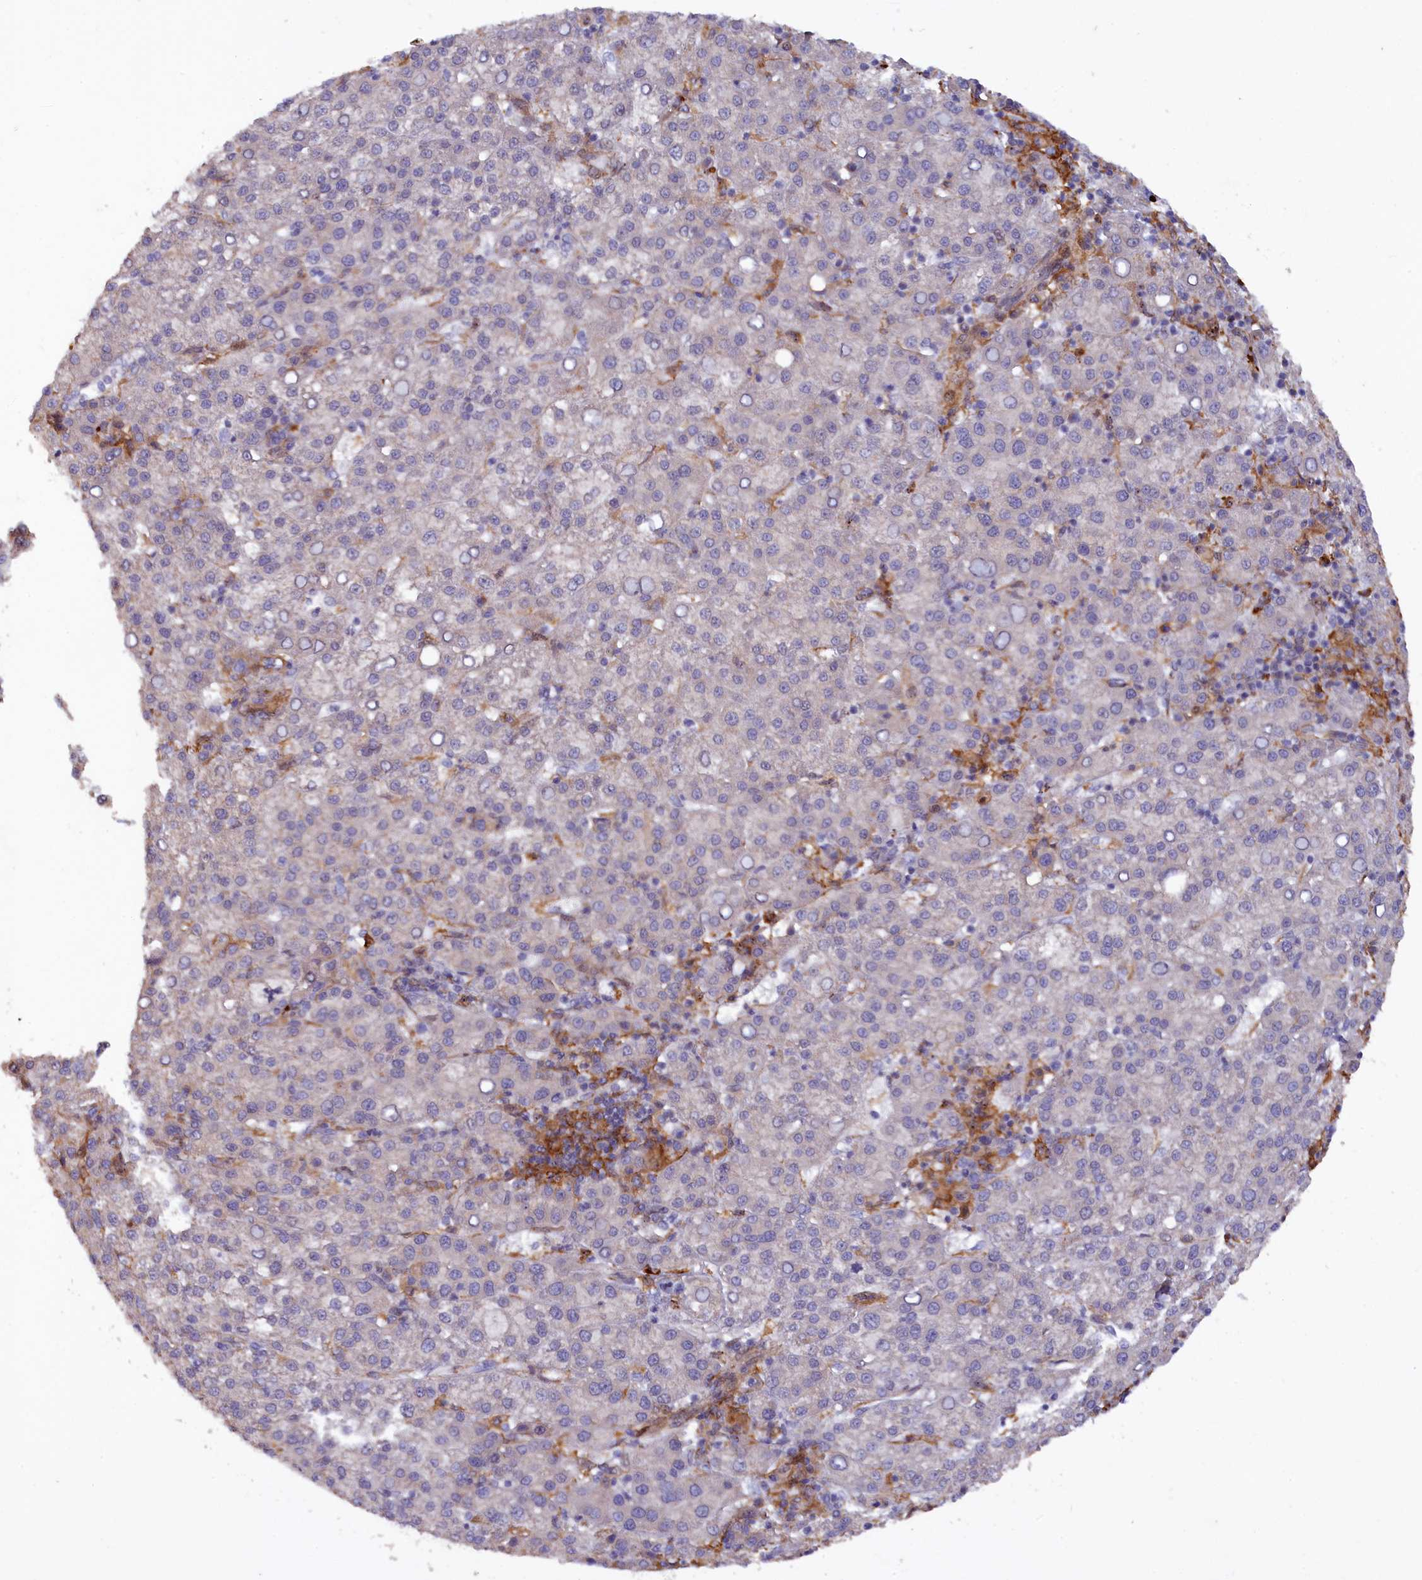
{"staining": {"intensity": "negative", "quantity": "none", "location": "none"}, "tissue": "liver cancer", "cell_type": "Tumor cells", "image_type": "cancer", "snomed": [{"axis": "morphology", "description": "Carcinoma, Hepatocellular, NOS"}, {"axis": "topography", "description": "Liver"}], "caption": "DAB (3,3'-diaminobenzidine) immunohistochemical staining of liver cancer reveals no significant positivity in tumor cells.", "gene": "FERMT1", "patient": {"sex": "female", "age": 58}}